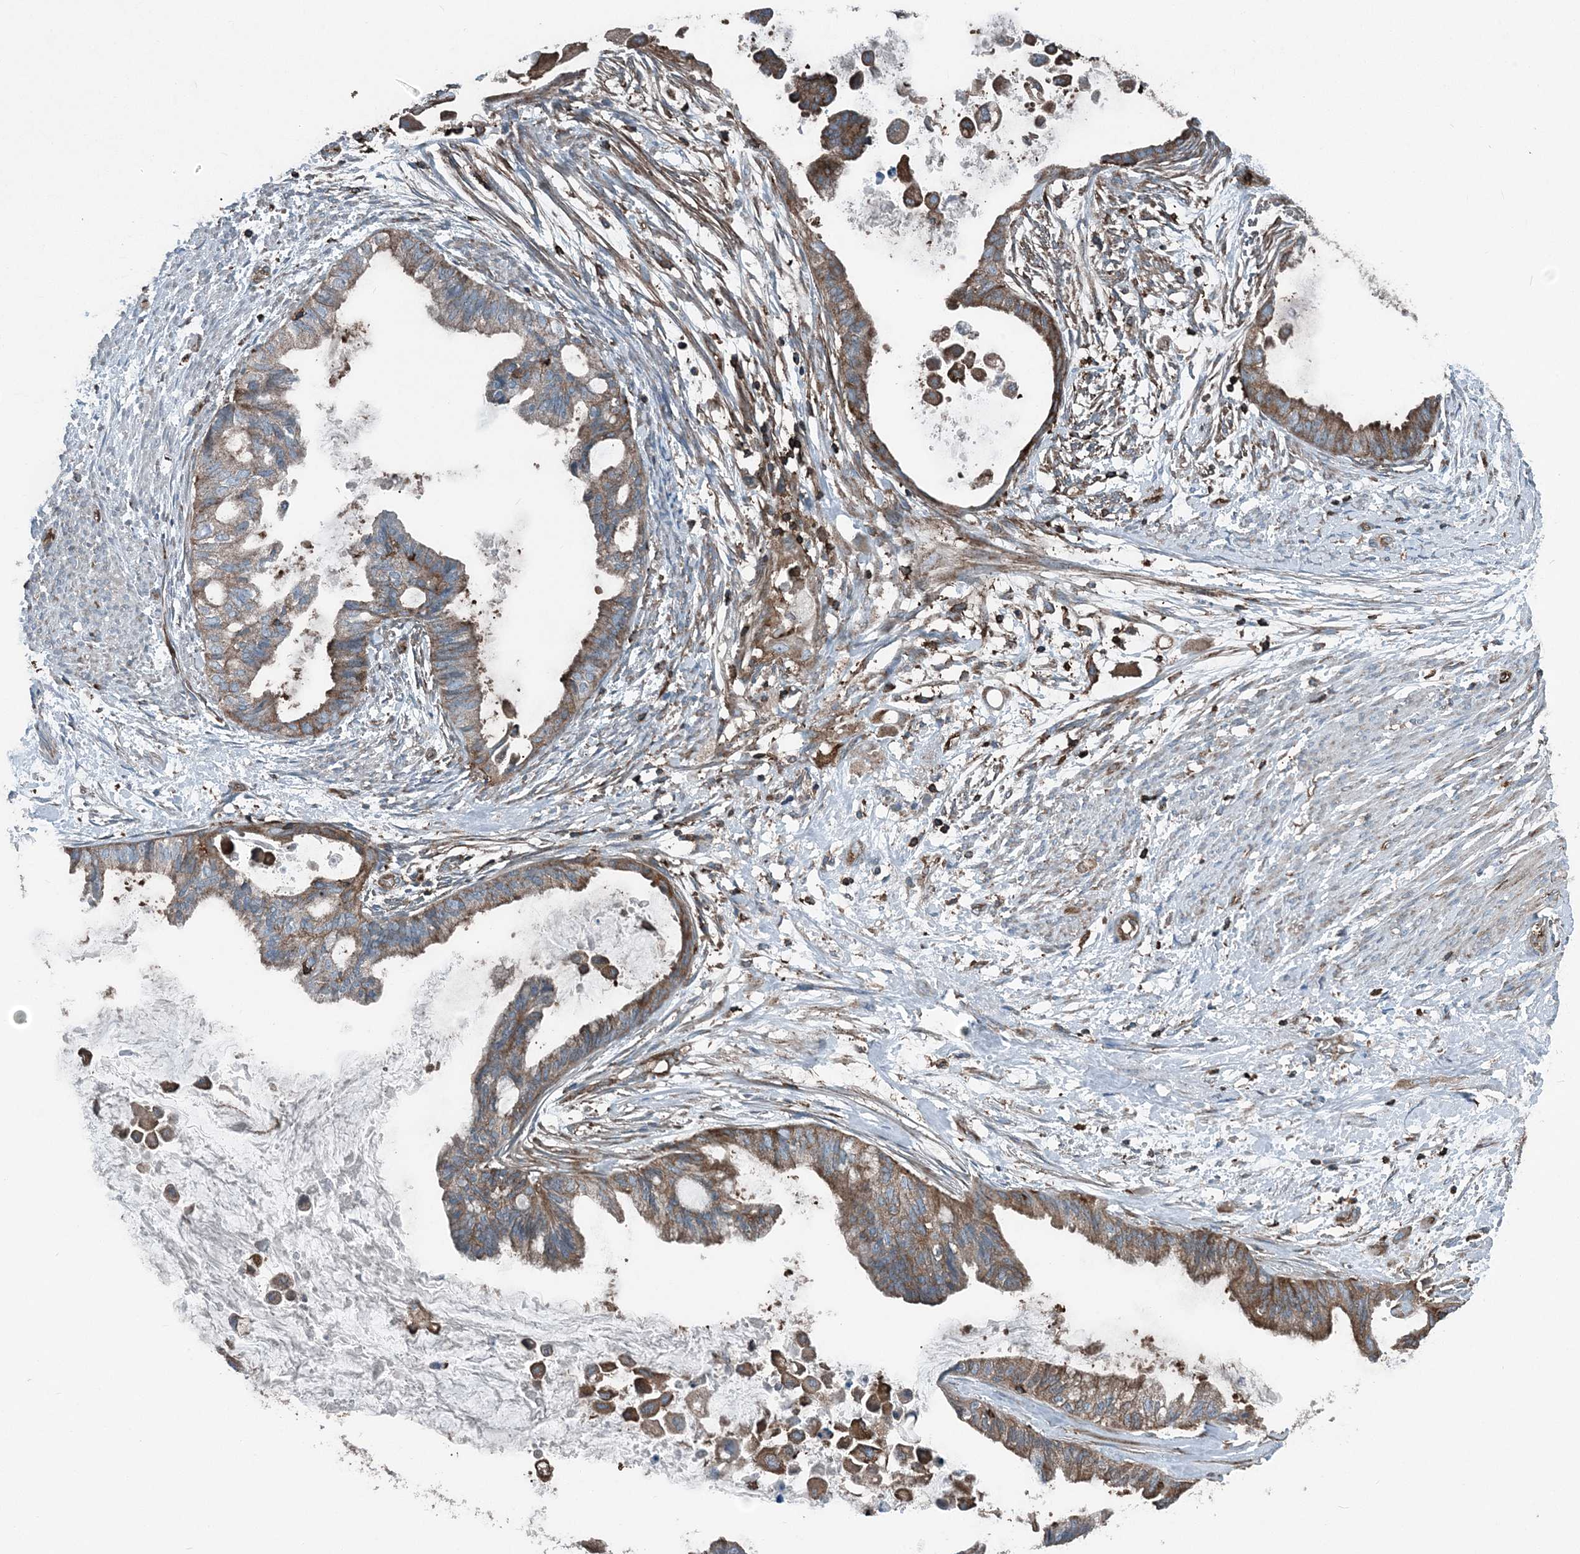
{"staining": {"intensity": "moderate", "quantity": ">75%", "location": "cytoplasmic/membranous"}, "tissue": "cervical cancer", "cell_type": "Tumor cells", "image_type": "cancer", "snomed": [{"axis": "morphology", "description": "Normal tissue, NOS"}, {"axis": "morphology", "description": "Adenocarcinoma, NOS"}, {"axis": "topography", "description": "Cervix"}, {"axis": "topography", "description": "Endometrium"}], "caption": "Cervical cancer (adenocarcinoma) stained for a protein (brown) exhibits moderate cytoplasmic/membranous positive positivity in approximately >75% of tumor cells.", "gene": "CFL1", "patient": {"sex": "female", "age": 86}}